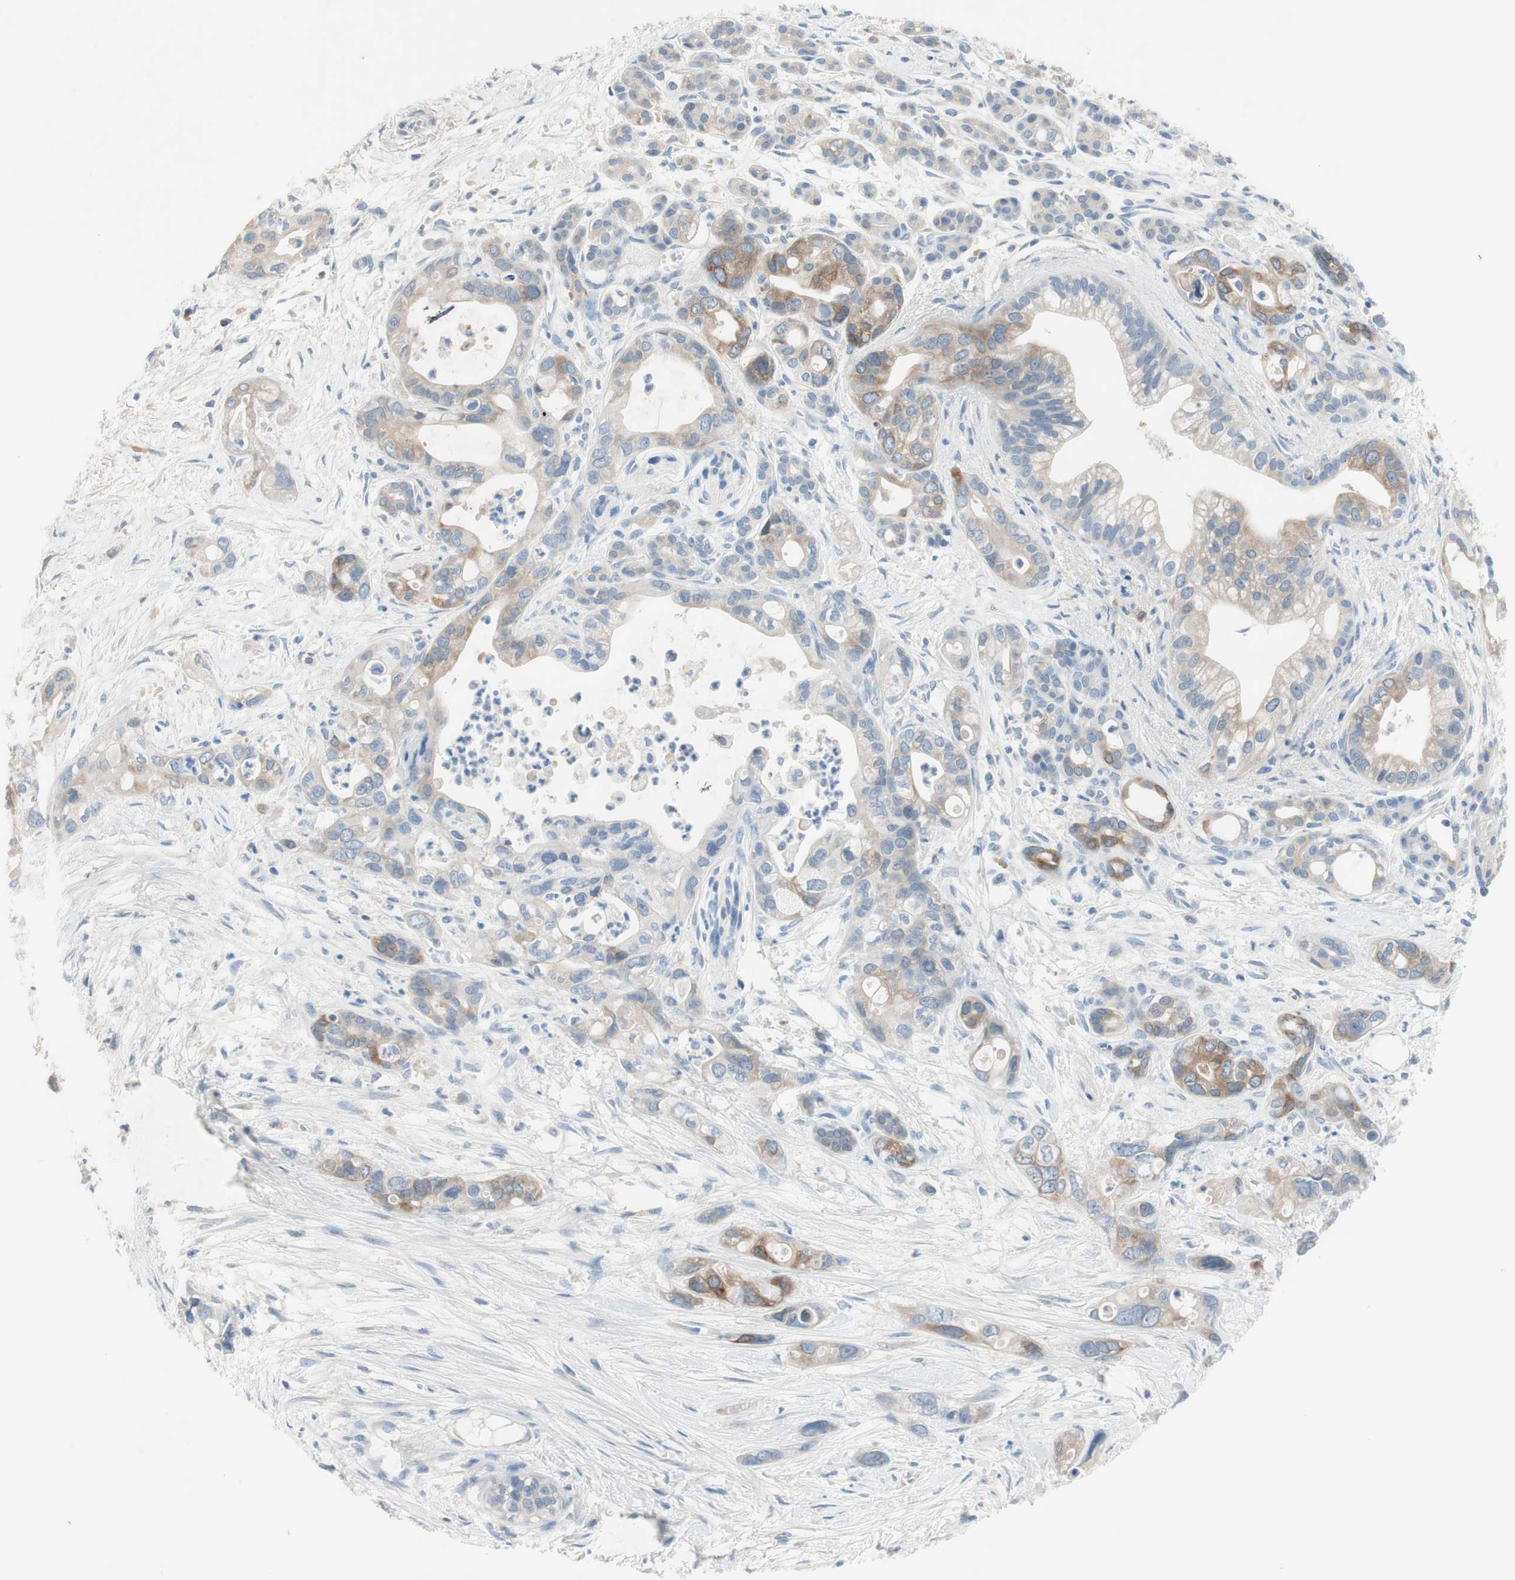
{"staining": {"intensity": "moderate", "quantity": "<25%", "location": "cytoplasmic/membranous"}, "tissue": "pancreatic cancer", "cell_type": "Tumor cells", "image_type": "cancer", "snomed": [{"axis": "morphology", "description": "Adenocarcinoma, NOS"}, {"axis": "topography", "description": "Pancreas"}], "caption": "Pancreatic cancer stained with DAB (3,3'-diaminobenzidine) IHC shows low levels of moderate cytoplasmic/membranous expression in approximately <25% of tumor cells. (Brightfield microscopy of DAB IHC at high magnification).", "gene": "FDFT1", "patient": {"sex": "male", "age": 70}}